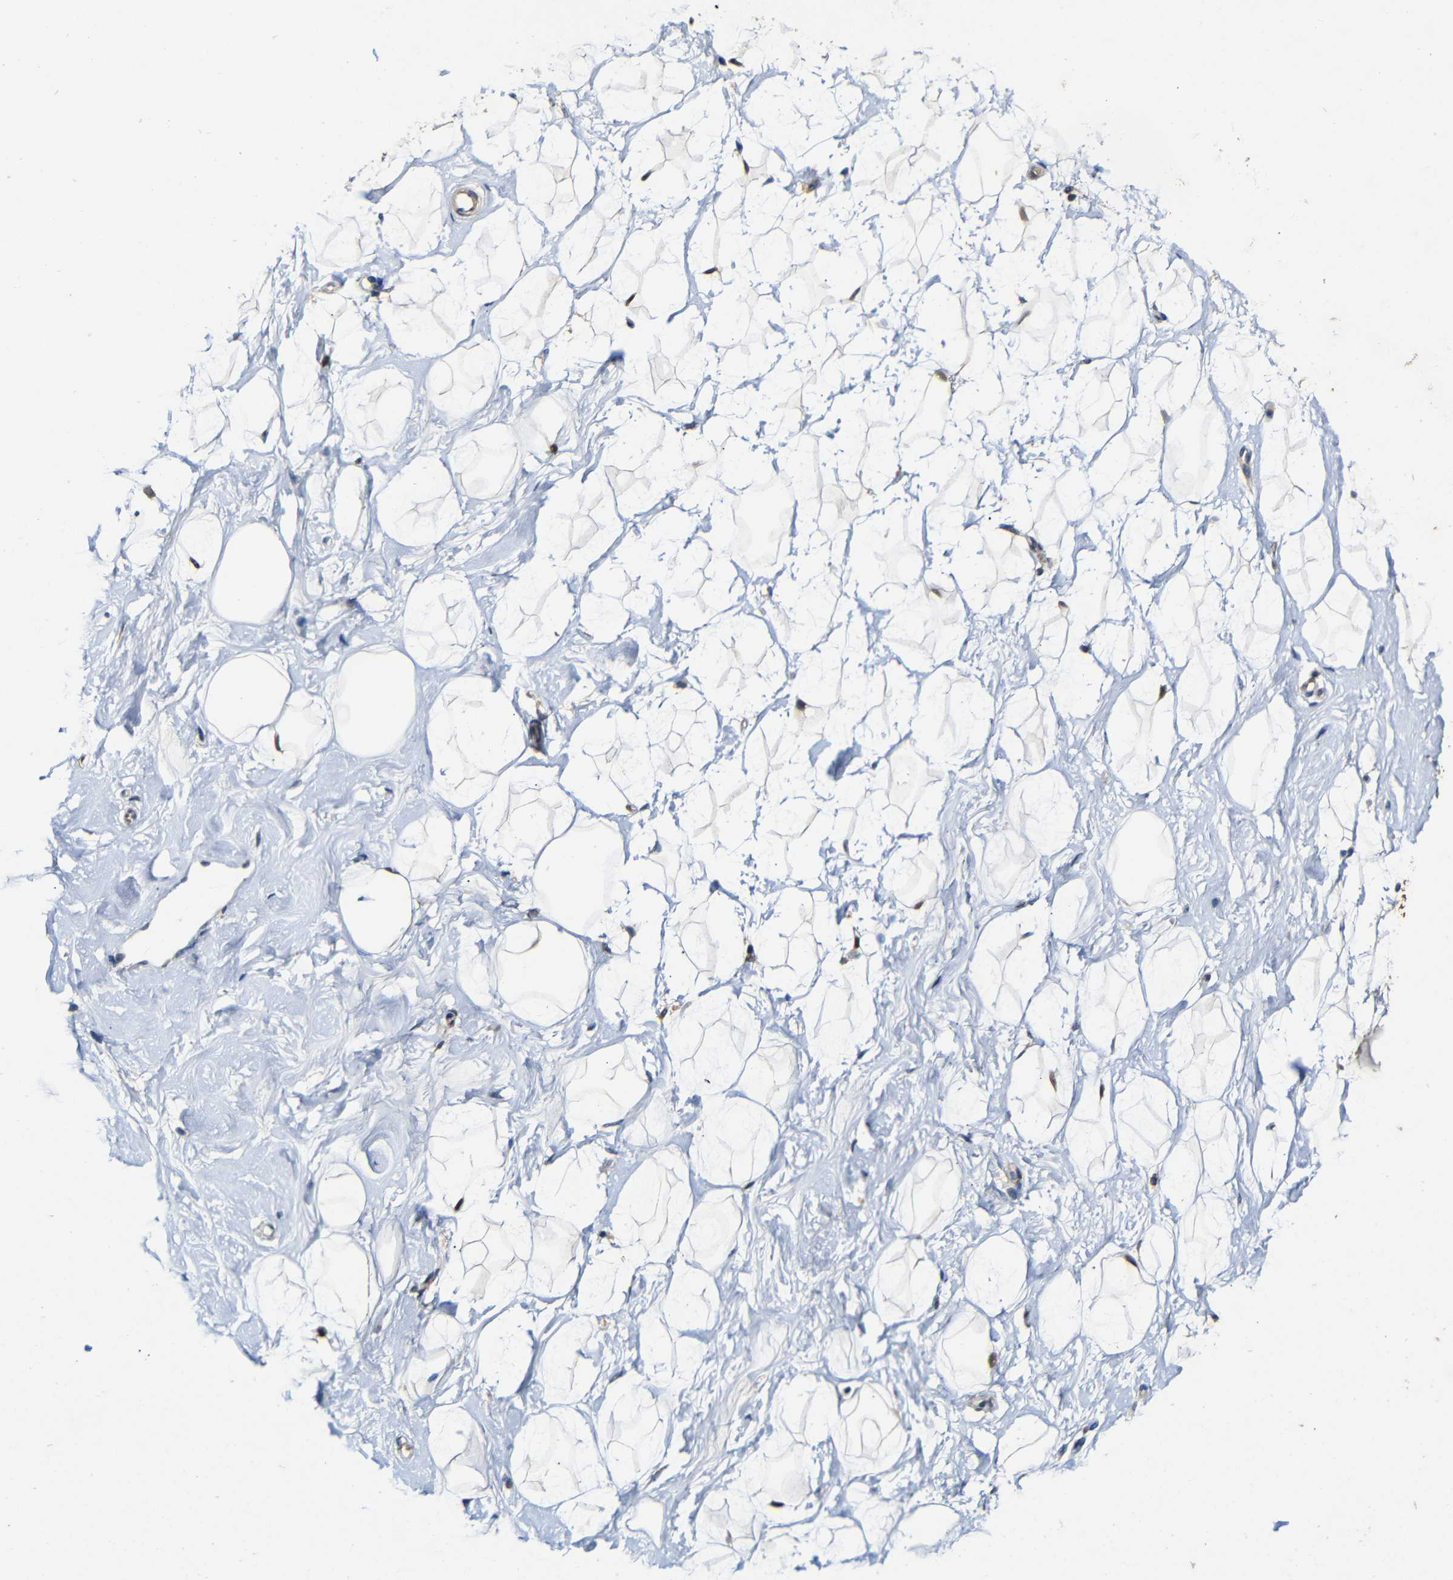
{"staining": {"intensity": "moderate", "quantity": ">75%", "location": "cytoplasmic/membranous"}, "tissue": "breast", "cell_type": "Adipocytes", "image_type": "normal", "snomed": [{"axis": "morphology", "description": "Normal tissue, NOS"}, {"axis": "topography", "description": "Breast"}], "caption": "IHC image of normal human breast stained for a protein (brown), which exhibits medium levels of moderate cytoplasmic/membranous staining in approximately >75% of adipocytes.", "gene": "ATG12", "patient": {"sex": "female", "age": 23}}